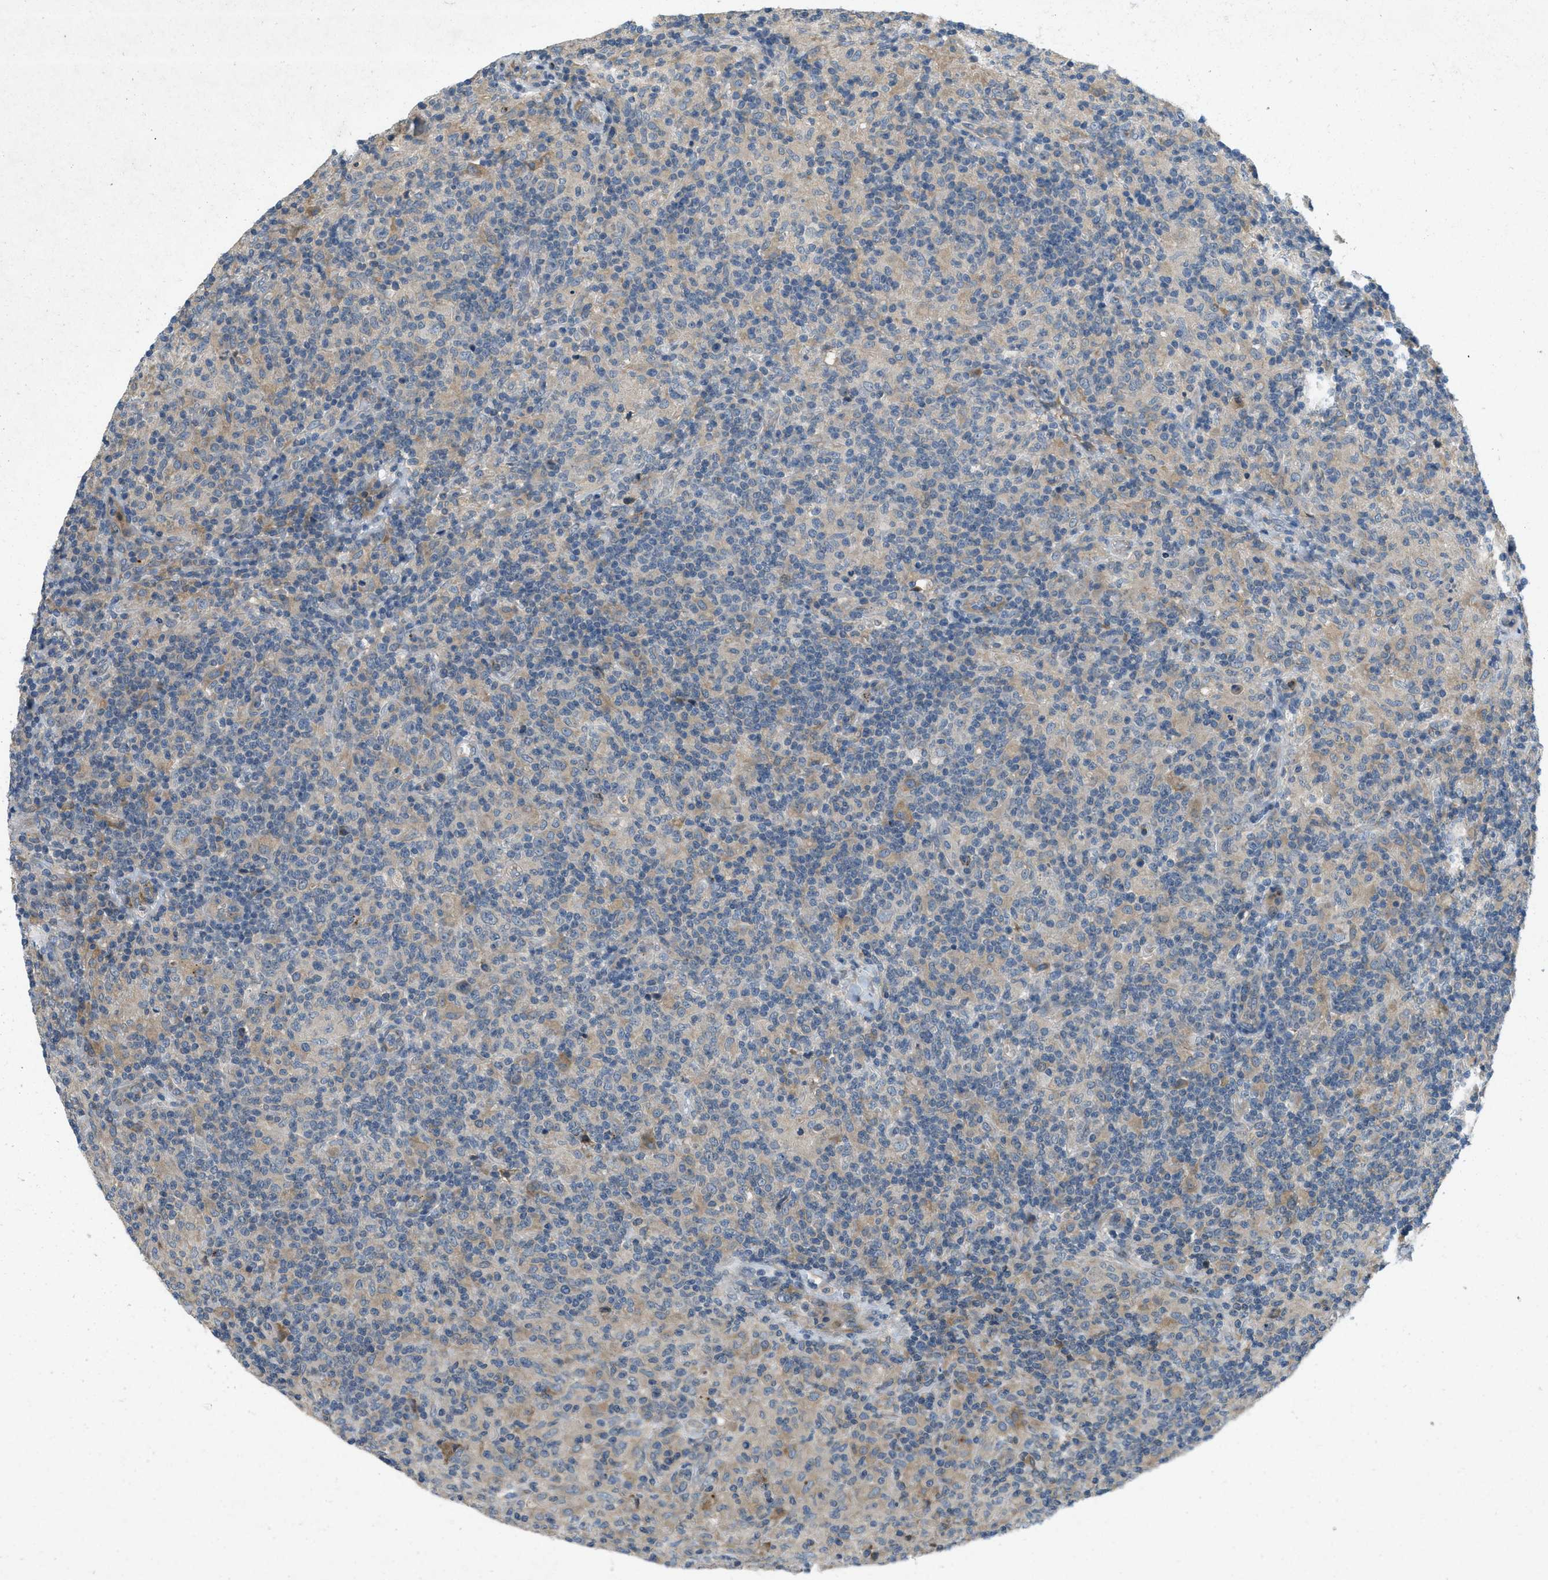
{"staining": {"intensity": "weak", "quantity": "<25%", "location": "cytoplasmic/membranous"}, "tissue": "lymphoma", "cell_type": "Tumor cells", "image_type": "cancer", "snomed": [{"axis": "morphology", "description": "Hodgkin's disease, NOS"}, {"axis": "topography", "description": "Lymph node"}], "caption": "This is a photomicrograph of immunohistochemistry (IHC) staining of Hodgkin's disease, which shows no positivity in tumor cells.", "gene": "ADCY6", "patient": {"sex": "male", "age": 70}}